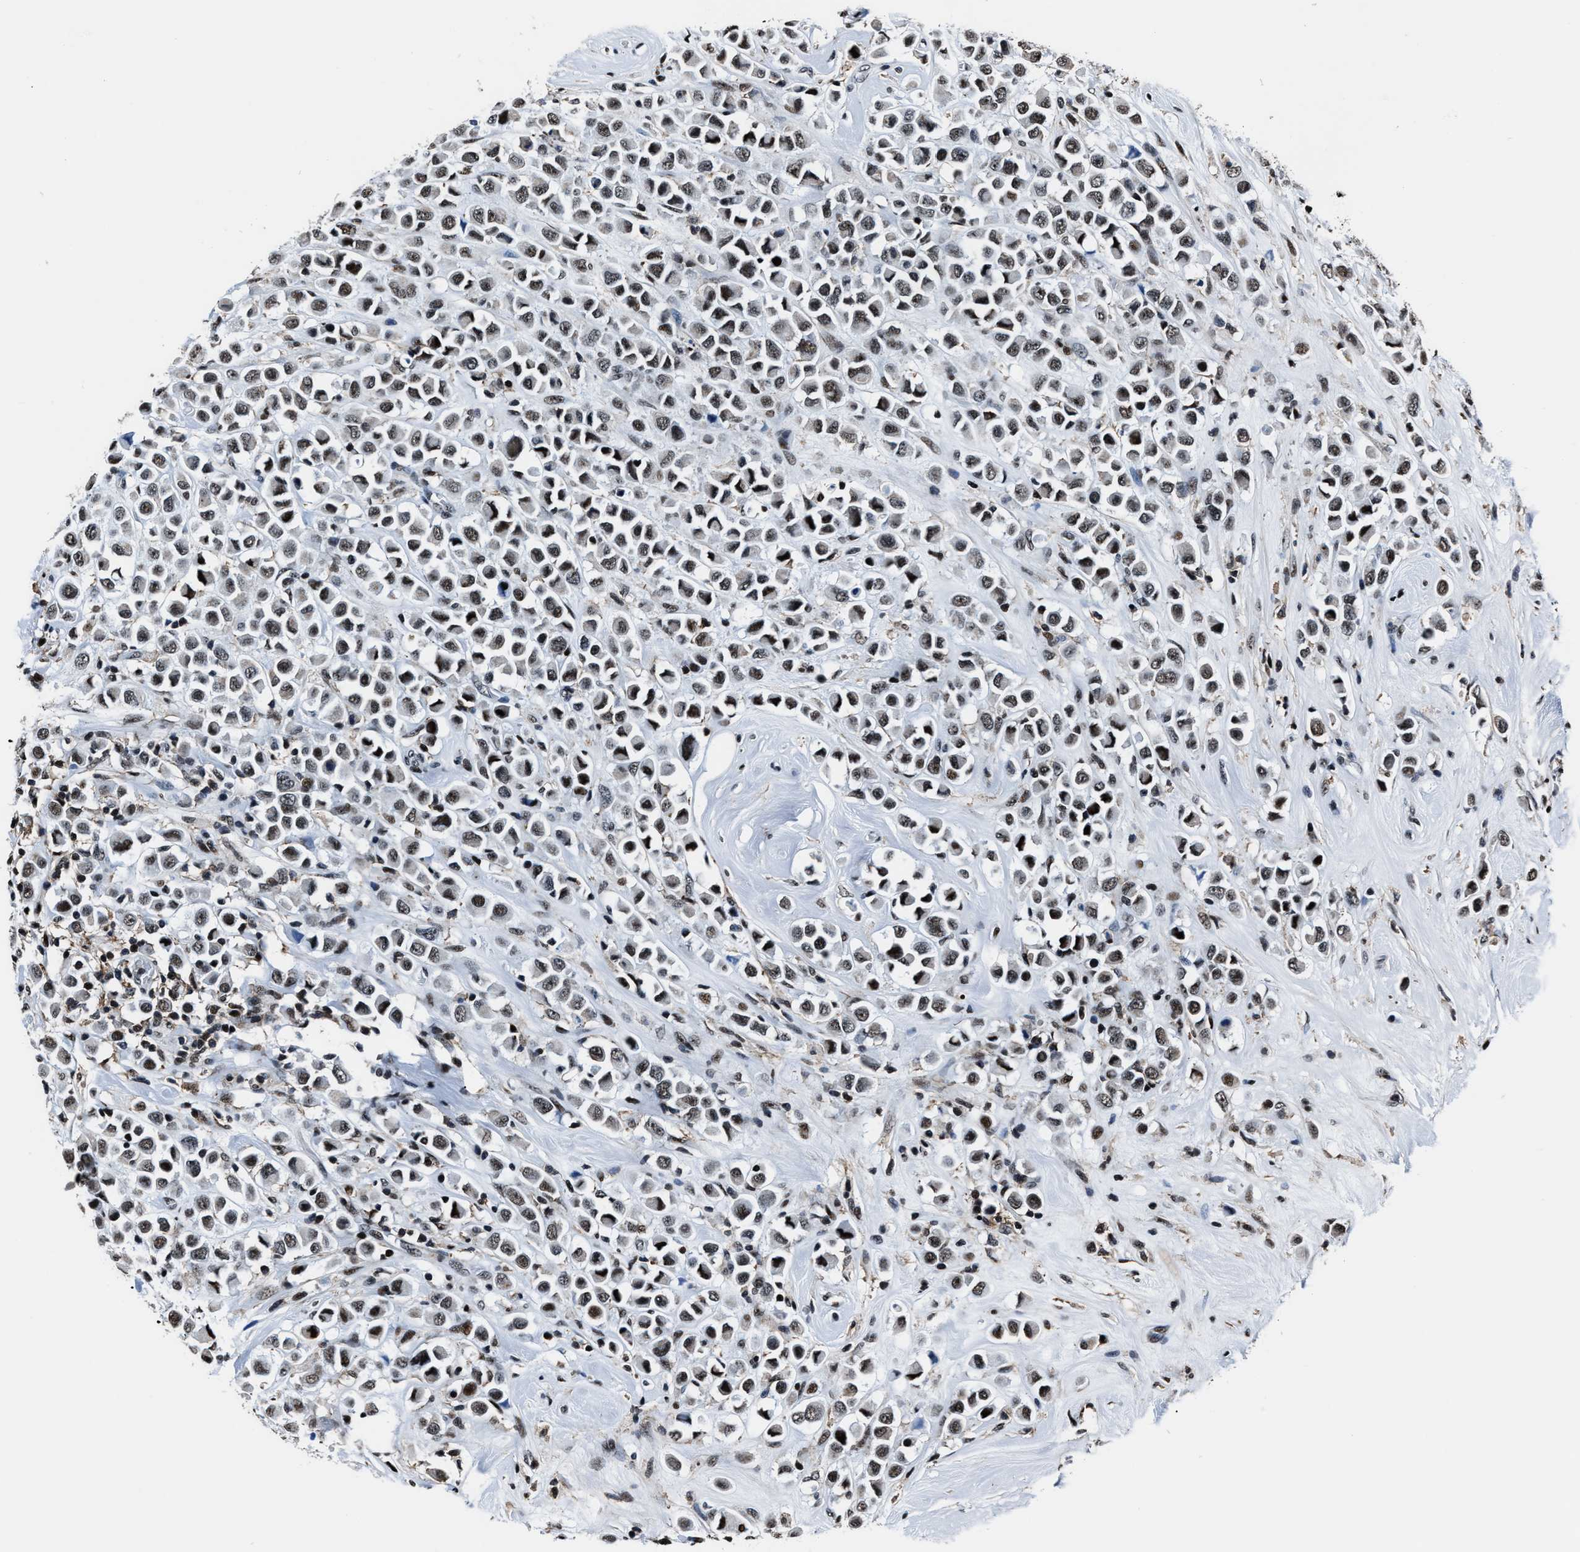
{"staining": {"intensity": "weak", "quantity": ">75%", "location": "nuclear"}, "tissue": "breast cancer", "cell_type": "Tumor cells", "image_type": "cancer", "snomed": [{"axis": "morphology", "description": "Duct carcinoma"}, {"axis": "topography", "description": "Breast"}], "caption": "A low amount of weak nuclear expression is appreciated in about >75% of tumor cells in infiltrating ductal carcinoma (breast) tissue.", "gene": "PPIE", "patient": {"sex": "female", "age": 61}}